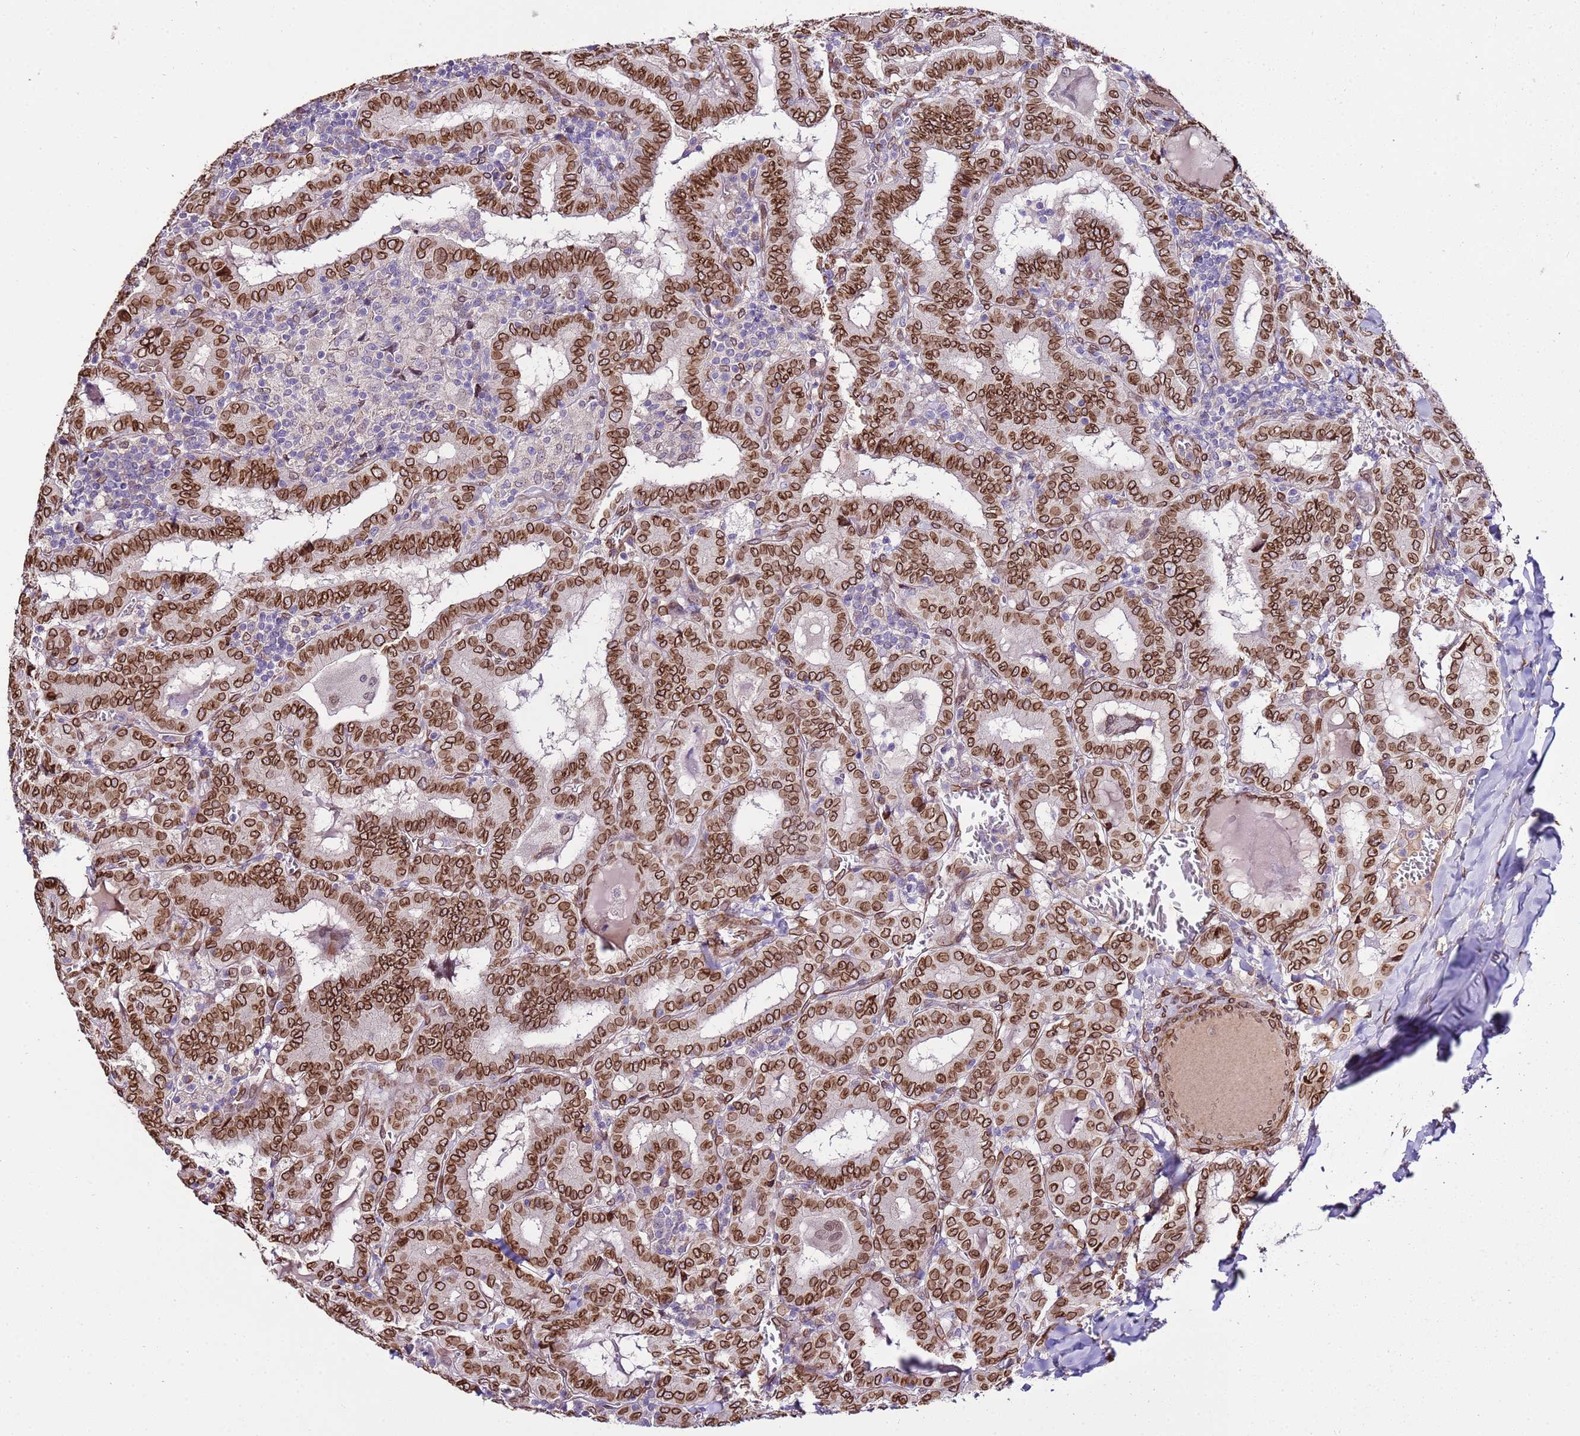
{"staining": {"intensity": "strong", "quantity": ">75%", "location": "cytoplasmic/membranous,nuclear"}, "tissue": "thyroid cancer", "cell_type": "Tumor cells", "image_type": "cancer", "snomed": [{"axis": "morphology", "description": "Papillary adenocarcinoma, NOS"}, {"axis": "topography", "description": "Thyroid gland"}], "caption": "Thyroid papillary adenocarcinoma stained with DAB IHC reveals high levels of strong cytoplasmic/membranous and nuclear expression in approximately >75% of tumor cells. Using DAB (brown) and hematoxylin (blue) stains, captured at high magnification using brightfield microscopy.", "gene": "TMEM47", "patient": {"sex": "female", "age": 72}}